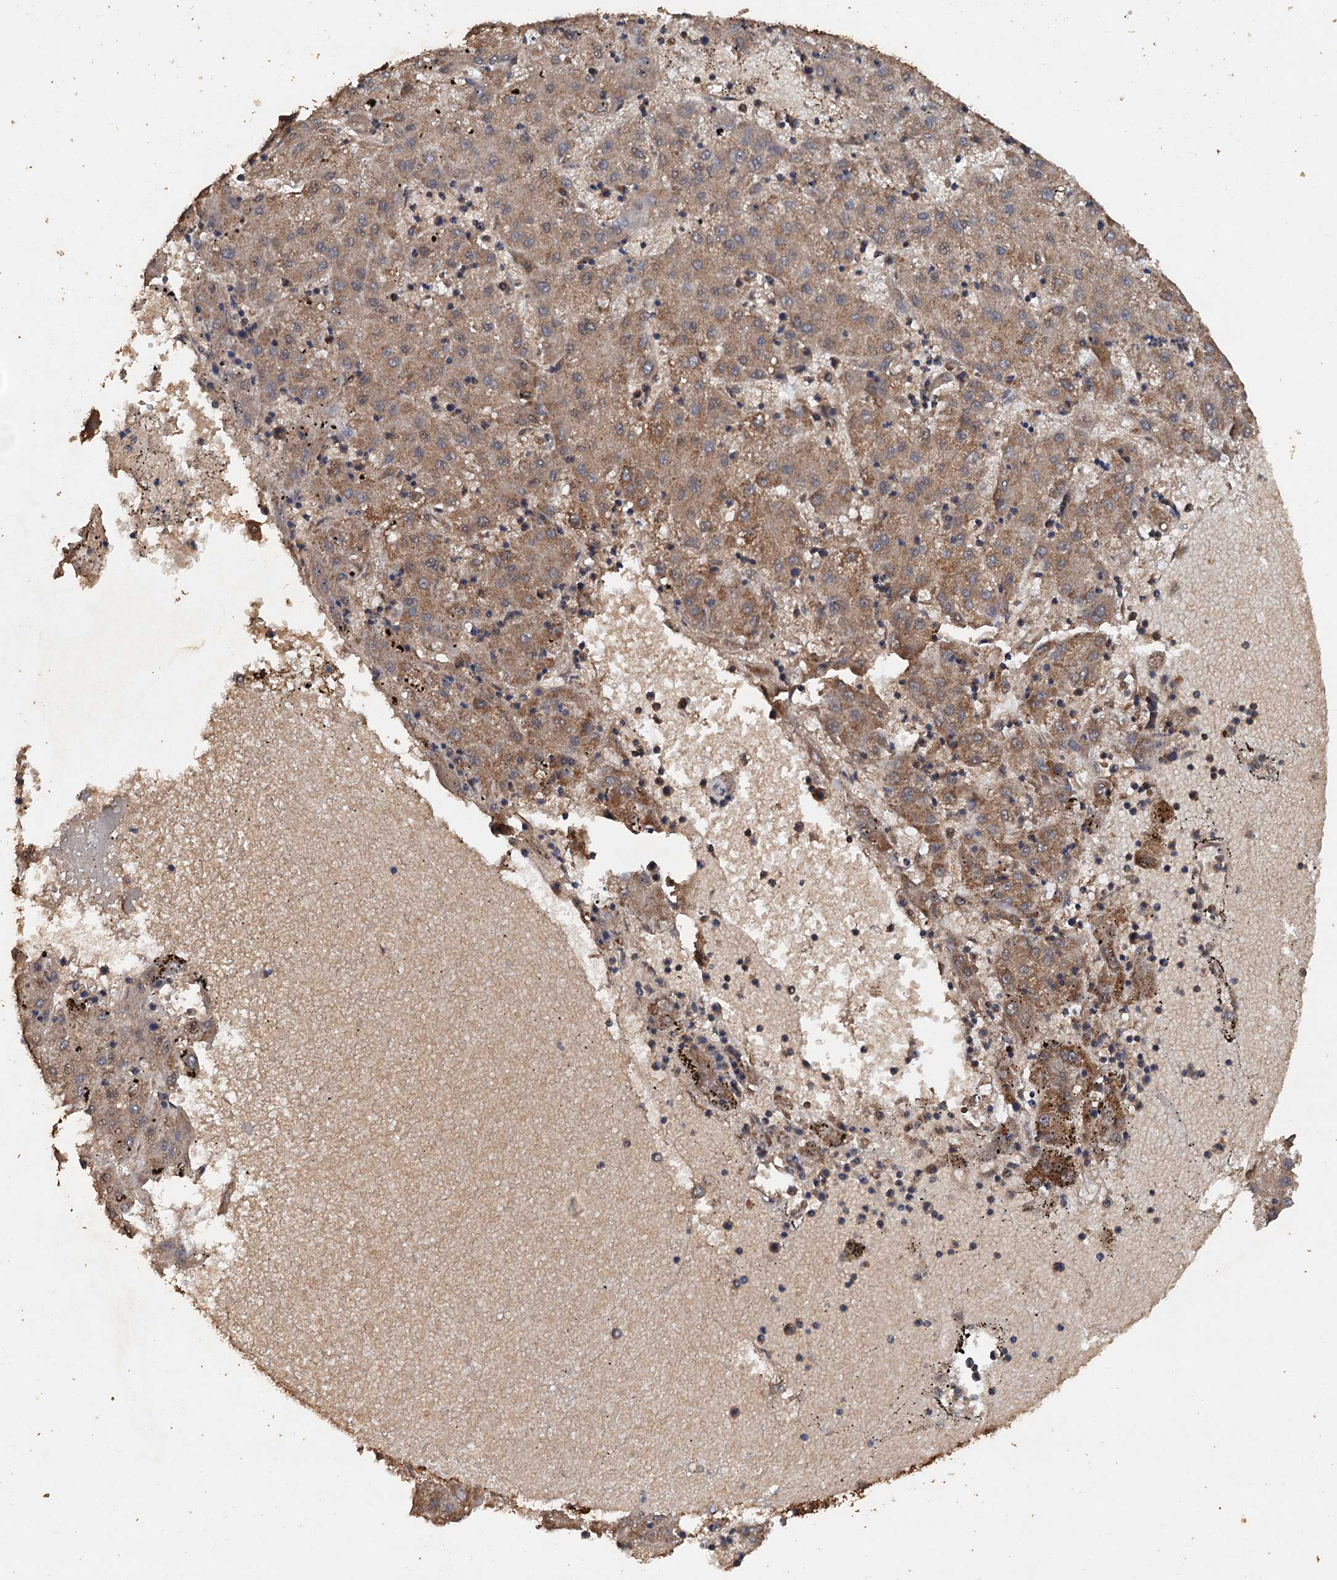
{"staining": {"intensity": "moderate", "quantity": ">75%", "location": "cytoplasmic/membranous"}, "tissue": "liver cancer", "cell_type": "Tumor cells", "image_type": "cancer", "snomed": [{"axis": "morphology", "description": "Carcinoma, Hepatocellular, NOS"}, {"axis": "topography", "description": "Liver"}], "caption": "Liver cancer (hepatocellular carcinoma) stained with a brown dye exhibits moderate cytoplasmic/membranous positive staining in about >75% of tumor cells.", "gene": "PSMD9", "patient": {"sex": "male", "age": 72}}